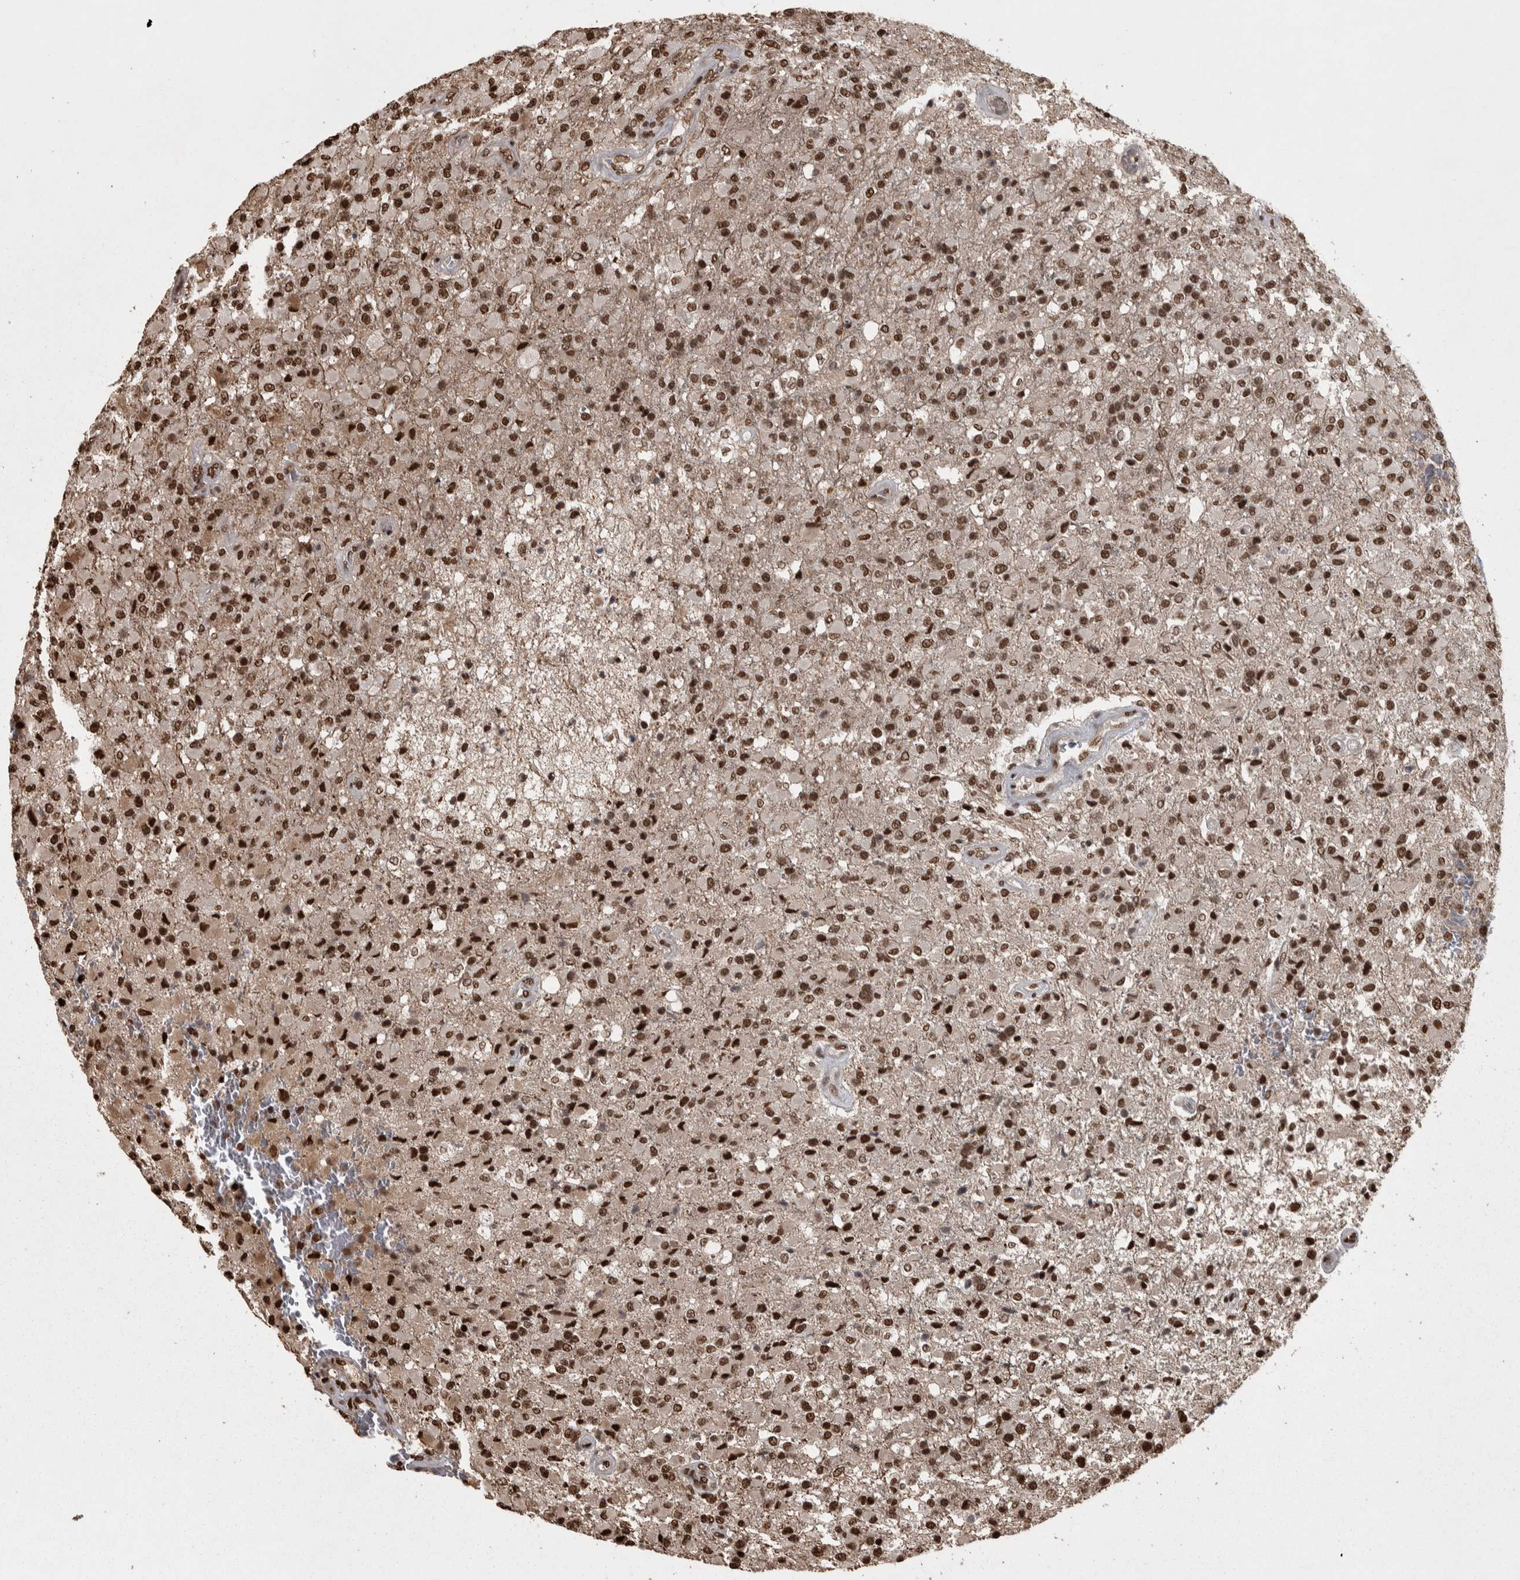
{"staining": {"intensity": "strong", "quantity": ">75%", "location": "nuclear"}, "tissue": "glioma", "cell_type": "Tumor cells", "image_type": "cancer", "snomed": [{"axis": "morphology", "description": "Glioma, malignant, High grade"}, {"axis": "topography", "description": "Brain"}], "caption": "The immunohistochemical stain highlights strong nuclear positivity in tumor cells of glioma tissue. The protein of interest is shown in brown color, while the nuclei are stained blue.", "gene": "ZFHX4", "patient": {"sex": "male", "age": 71}}